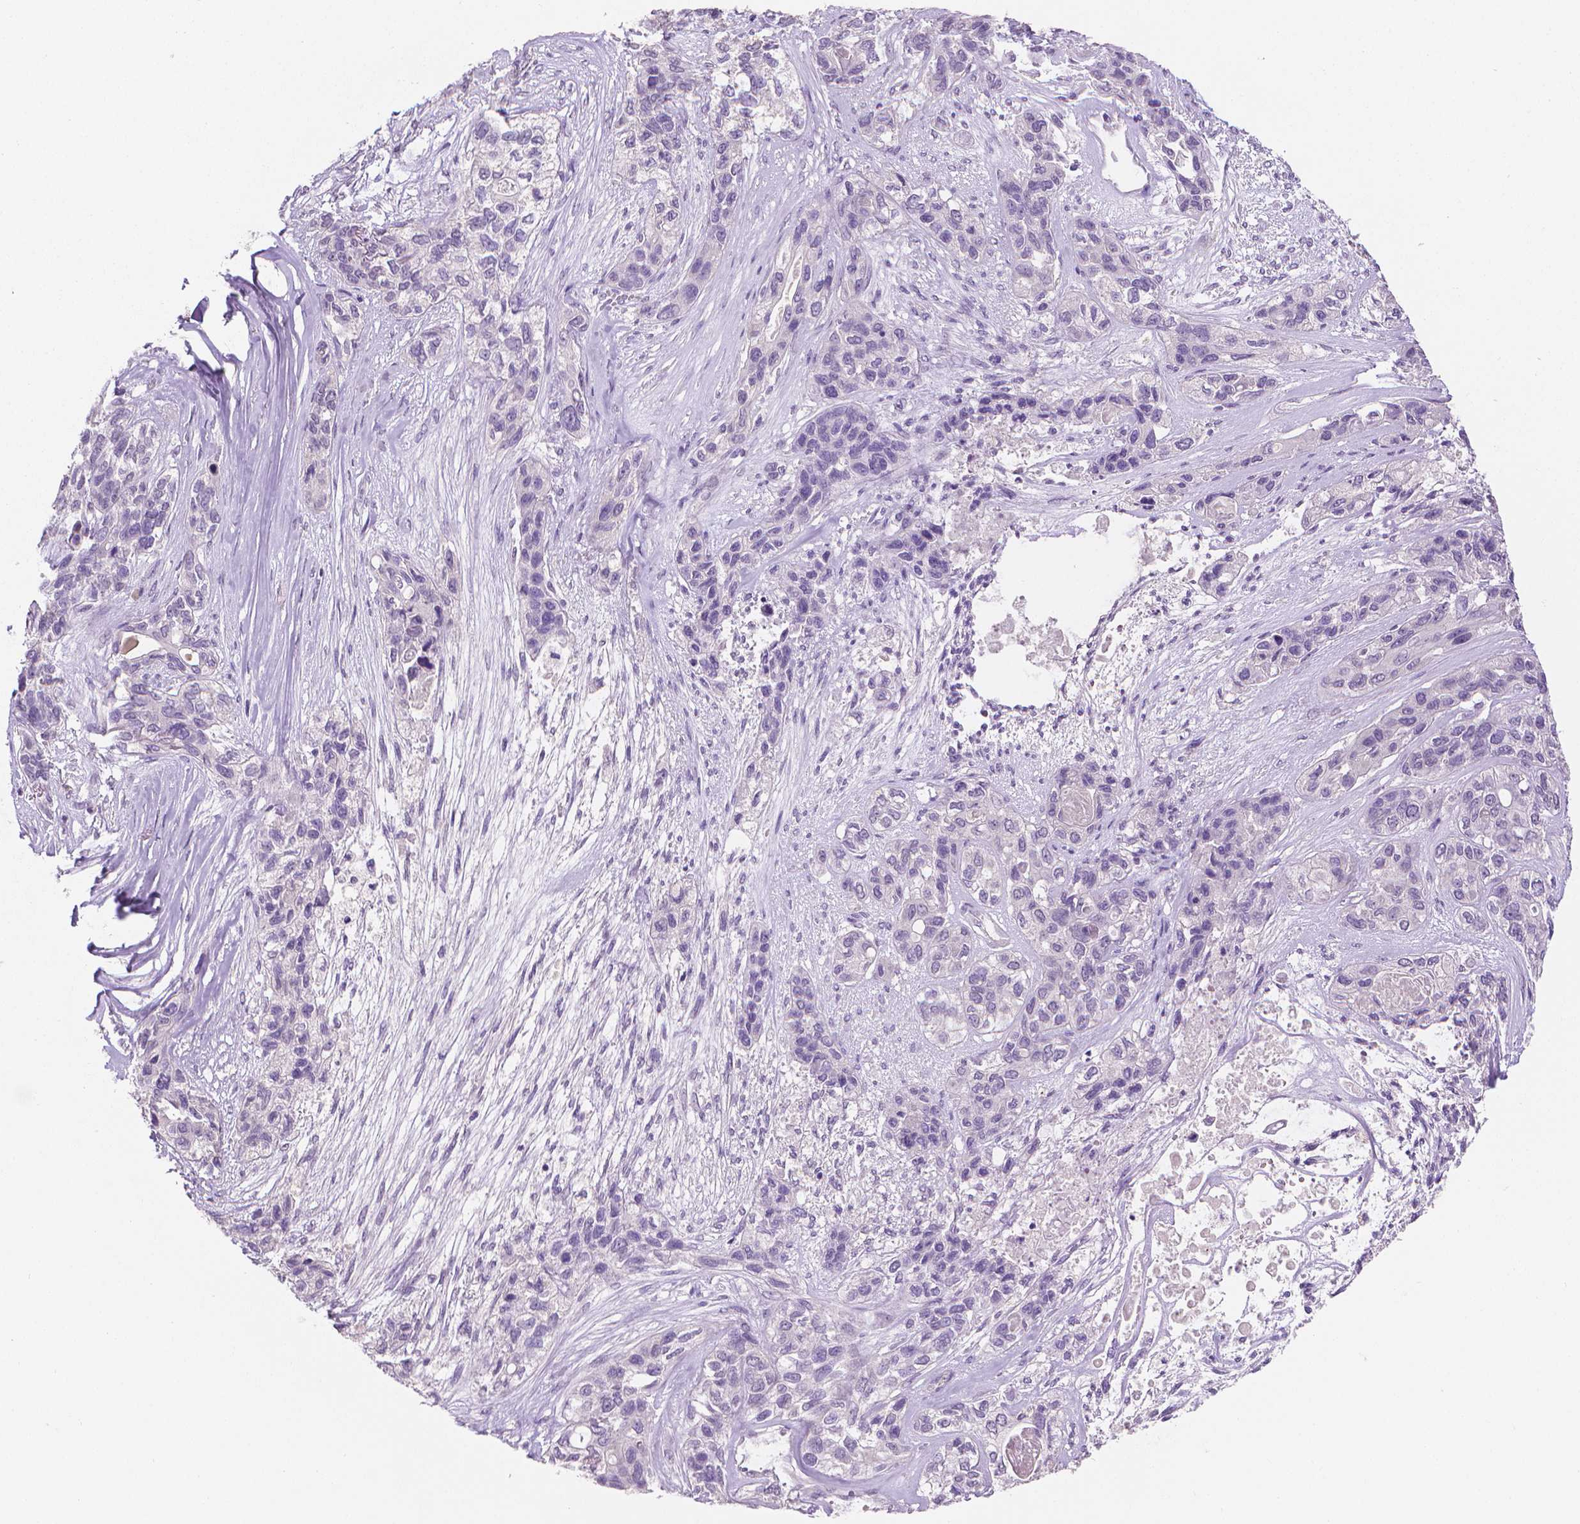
{"staining": {"intensity": "negative", "quantity": "none", "location": "none"}, "tissue": "lung cancer", "cell_type": "Tumor cells", "image_type": "cancer", "snomed": [{"axis": "morphology", "description": "Squamous cell carcinoma, NOS"}, {"axis": "topography", "description": "Lung"}], "caption": "Immunohistochemistry micrograph of neoplastic tissue: human squamous cell carcinoma (lung) stained with DAB (3,3'-diaminobenzidine) demonstrates no significant protein staining in tumor cells.", "gene": "FASN", "patient": {"sex": "female", "age": 70}}